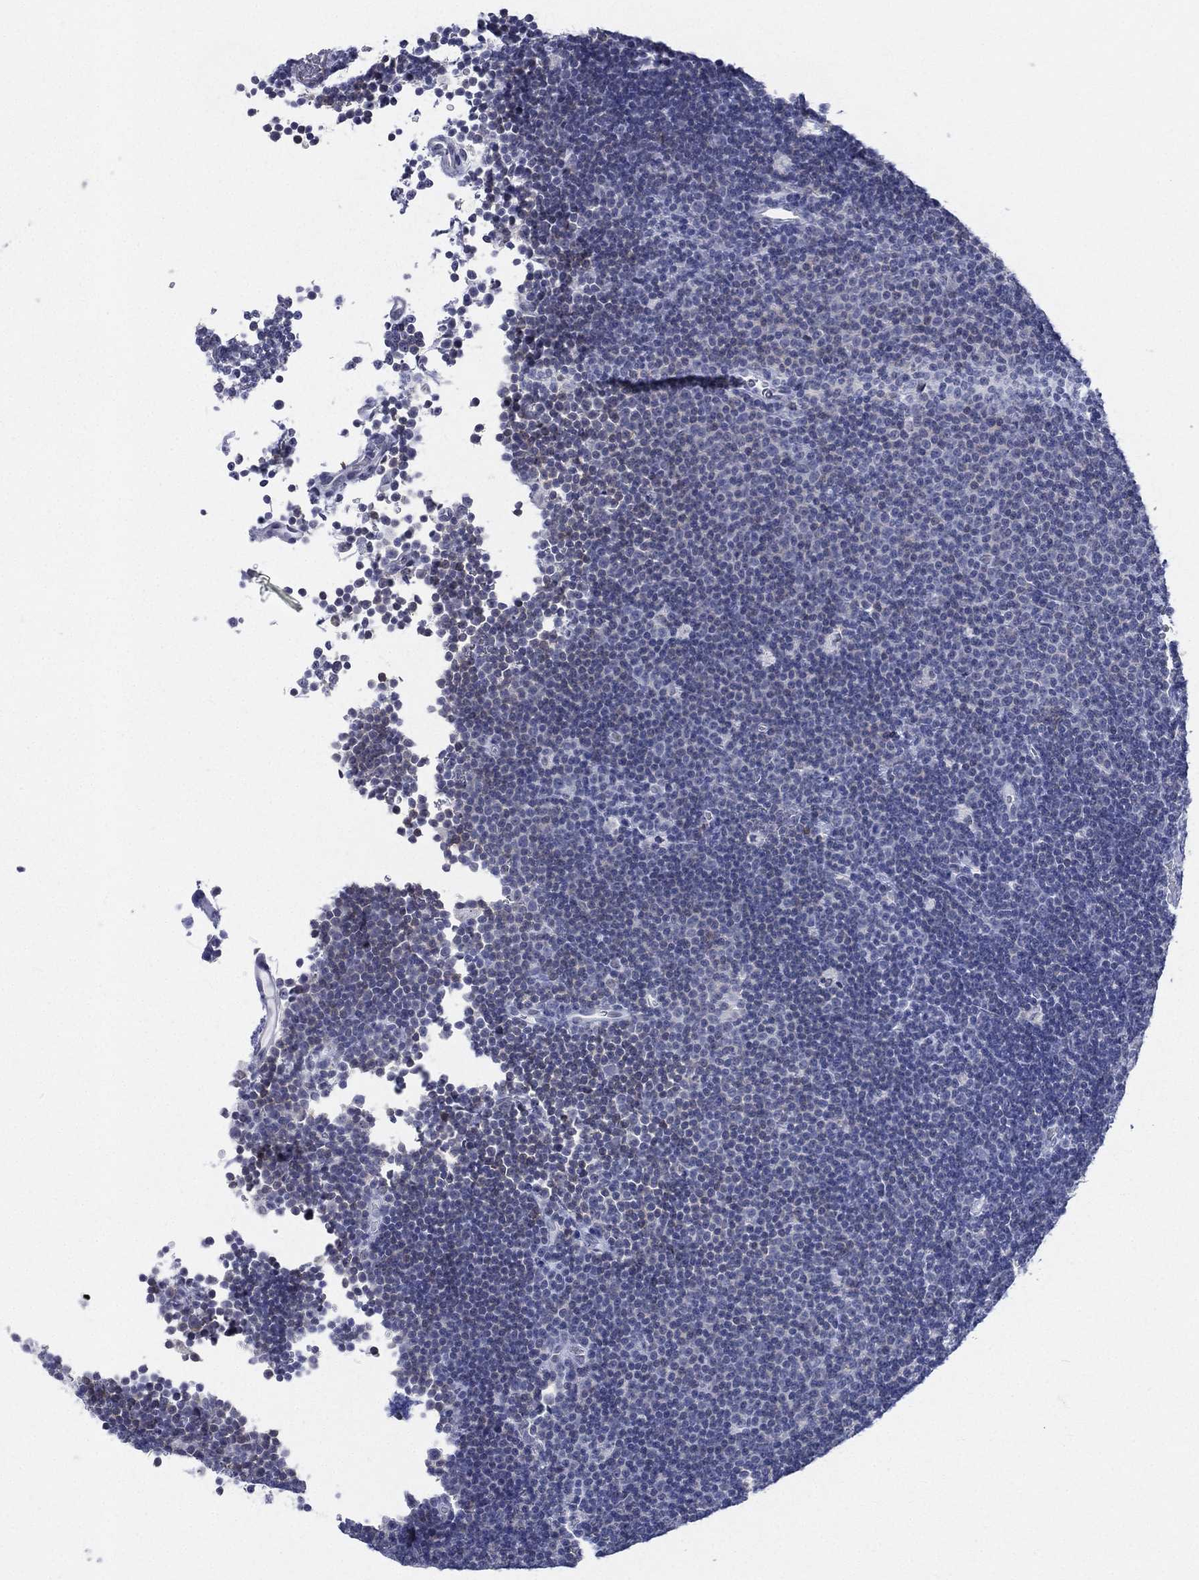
{"staining": {"intensity": "negative", "quantity": "none", "location": "none"}, "tissue": "lymphoma", "cell_type": "Tumor cells", "image_type": "cancer", "snomed": [{"axis": "morphology", "description": "Malignant lymphoma, non-Hodgkin's type, Low grade"}, {"axis": "topography", "description": "Brain"}], "caption": "Tumor cells are negative for protein expression in human malignant lymphoma, non-Hodgkin's type (low-grade).", "gene": "CD22", "patient": {"sex": "female", "age": 66}}